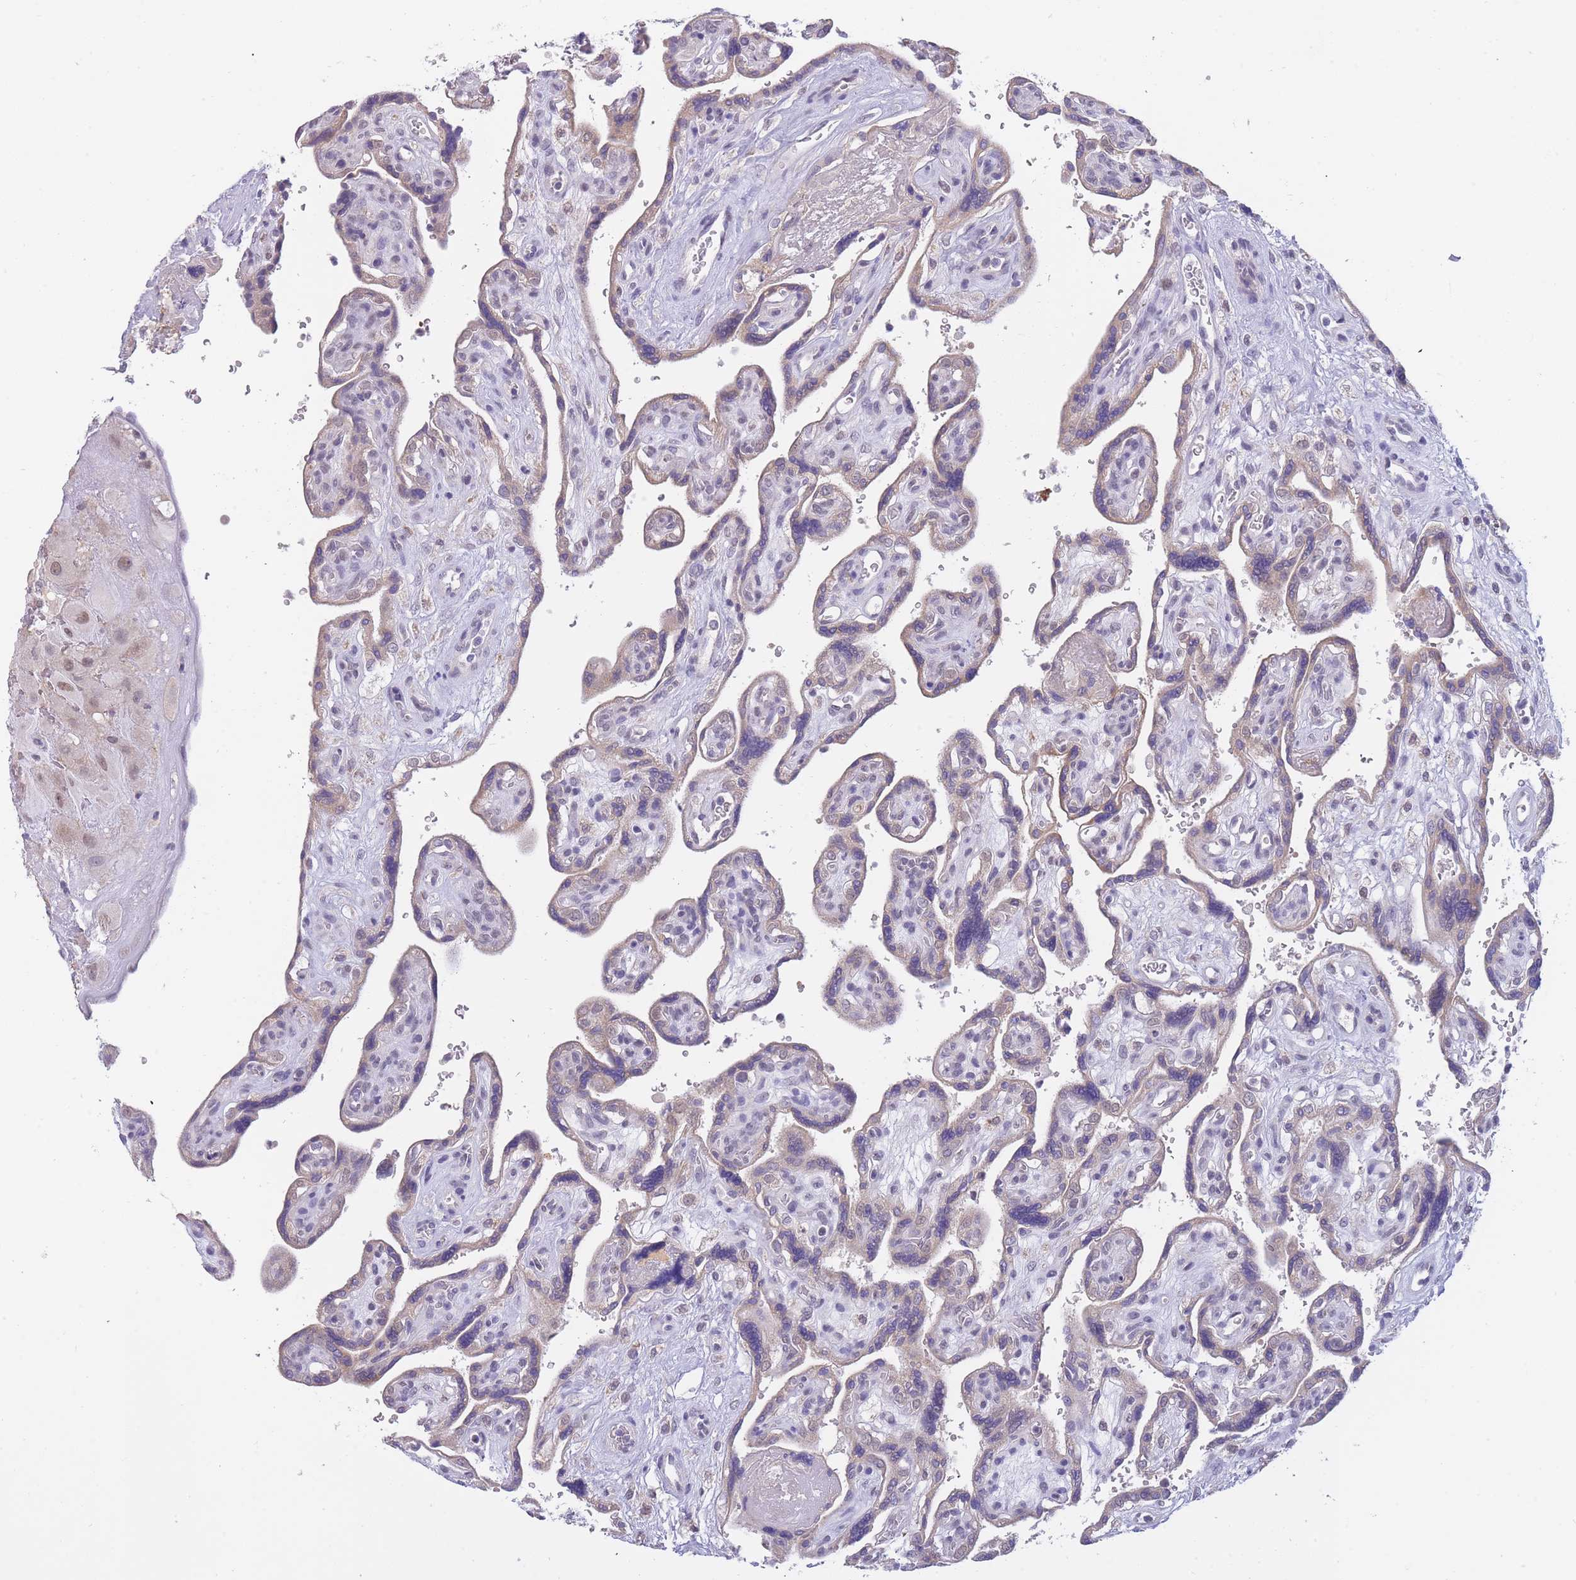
{"staining": {"intensity": "weak", "quantity": ">75%", "location": "cytoplasmic/membranous,nuclear"}, "tissue": "placenta", "cell_type": "Decidual cells", "image_type": "normal", "snomed": [{"axis": "morphology", "description": "Normal tissue, NOS"}, {"axis": "topography", "description": "Placenta"}], "caption": "Immunohistochemical staining of normal human placenta reveals >75% levels of weak cytoplasmic/membranous,nuclear protein expression in approximately >75% of decidual cells. The protein is shown in brown color, while the nuclei are stained blue.", "gene": "GOLGA6L1", "patient": {"sex": "female", "age": 39}}